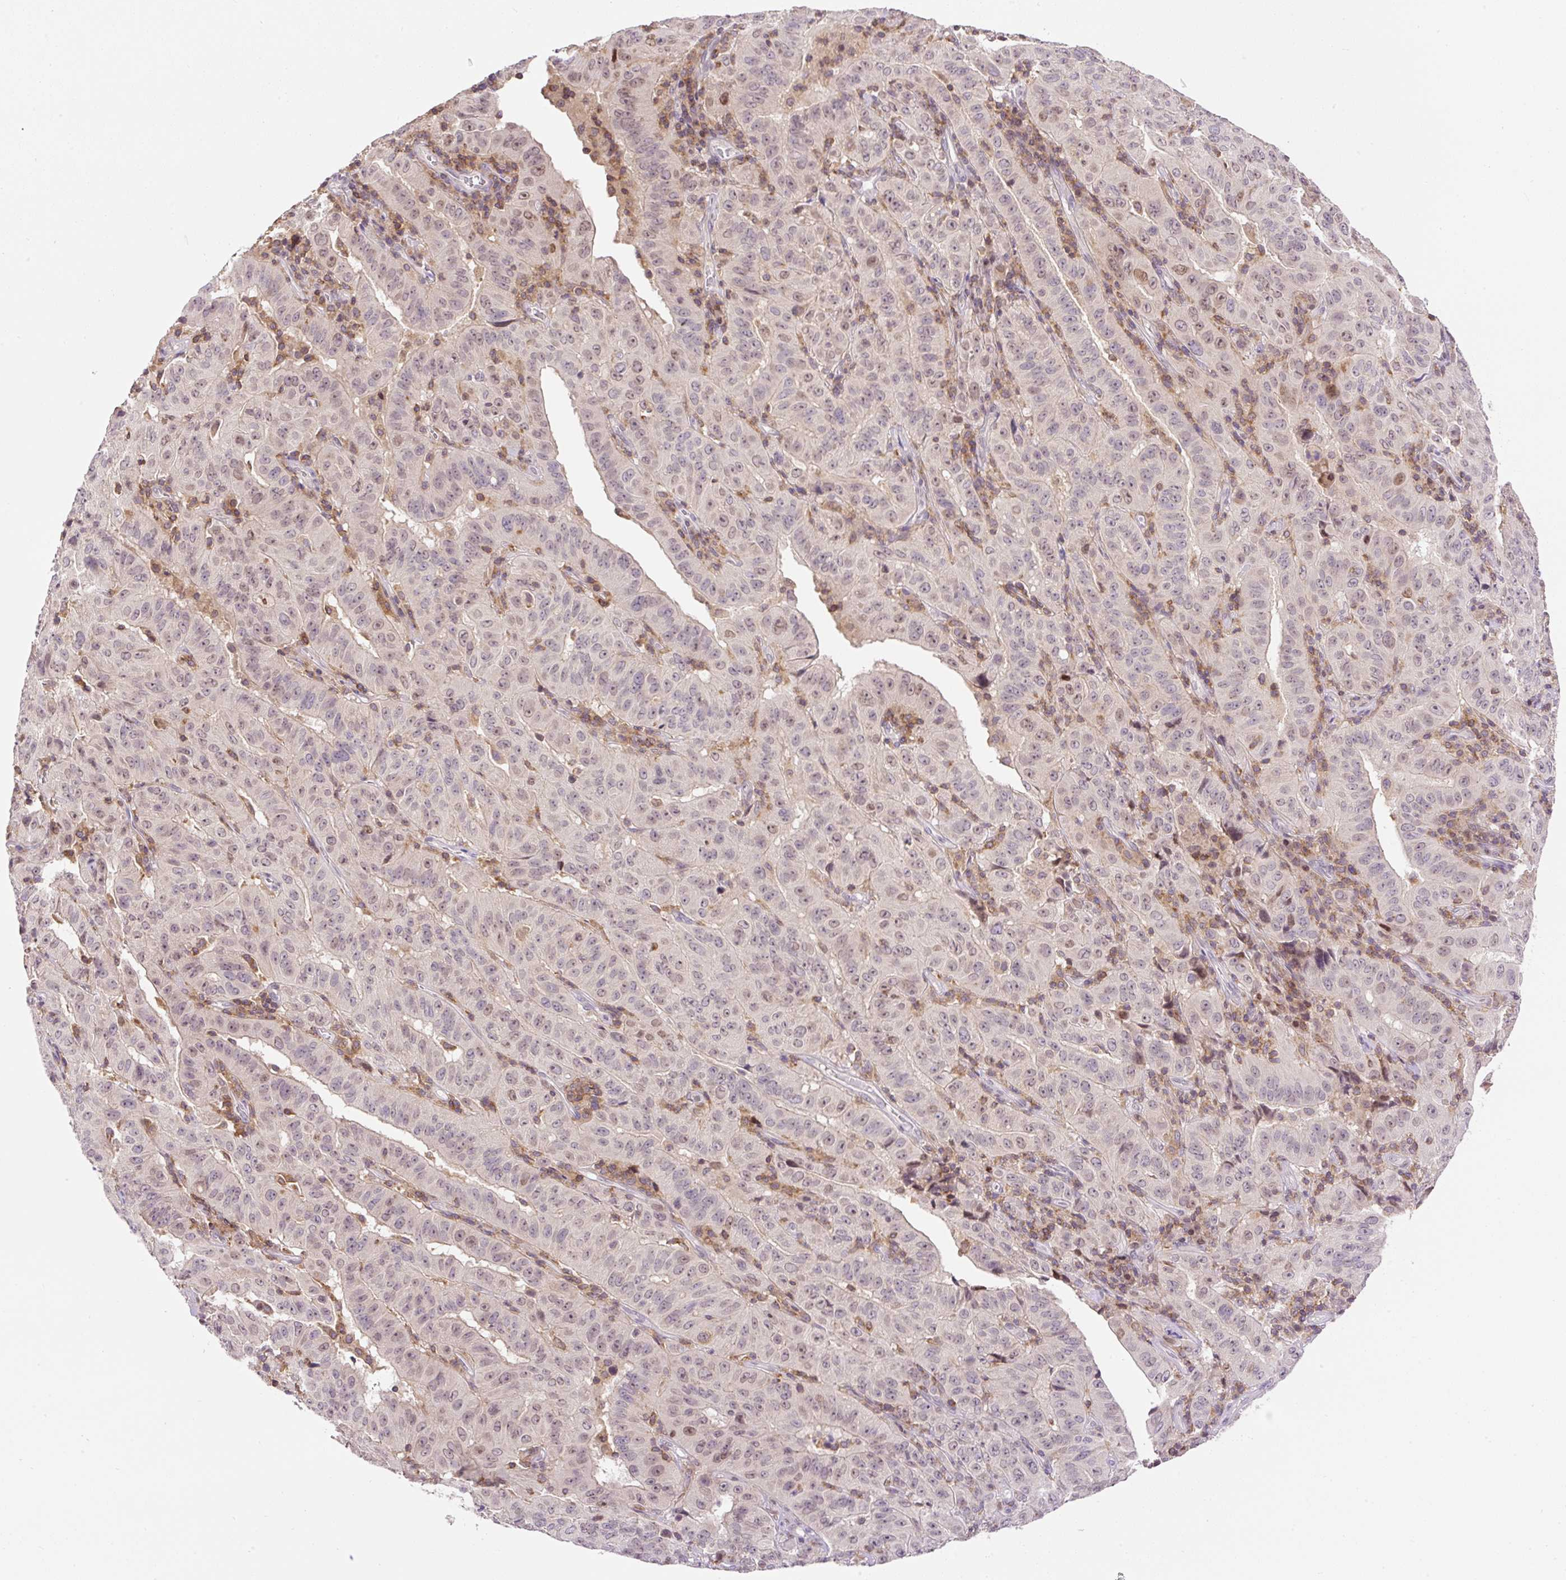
{"staining": {"intensity": "weak", "quantity": "25%-75%", "location": "nuclear"}, "tissue": "pancreatic cancer", "cell_type": "Tumor cells", "image_type": "cancer", "snomed": [{"axis": "morphology", "description": "Adenocarcinoma, NOS"}, {"axis": "topography", "description": "Pancreas"}], "caption": "Approximately 25%-75% of tumor cells in human pancreatic adenocarcinoma exhibit weak nuclear protein expression as visualized by brown immunohistochemical staining.", "gene": "CARD11", "patient": {"sex": "male", "age": 63}}